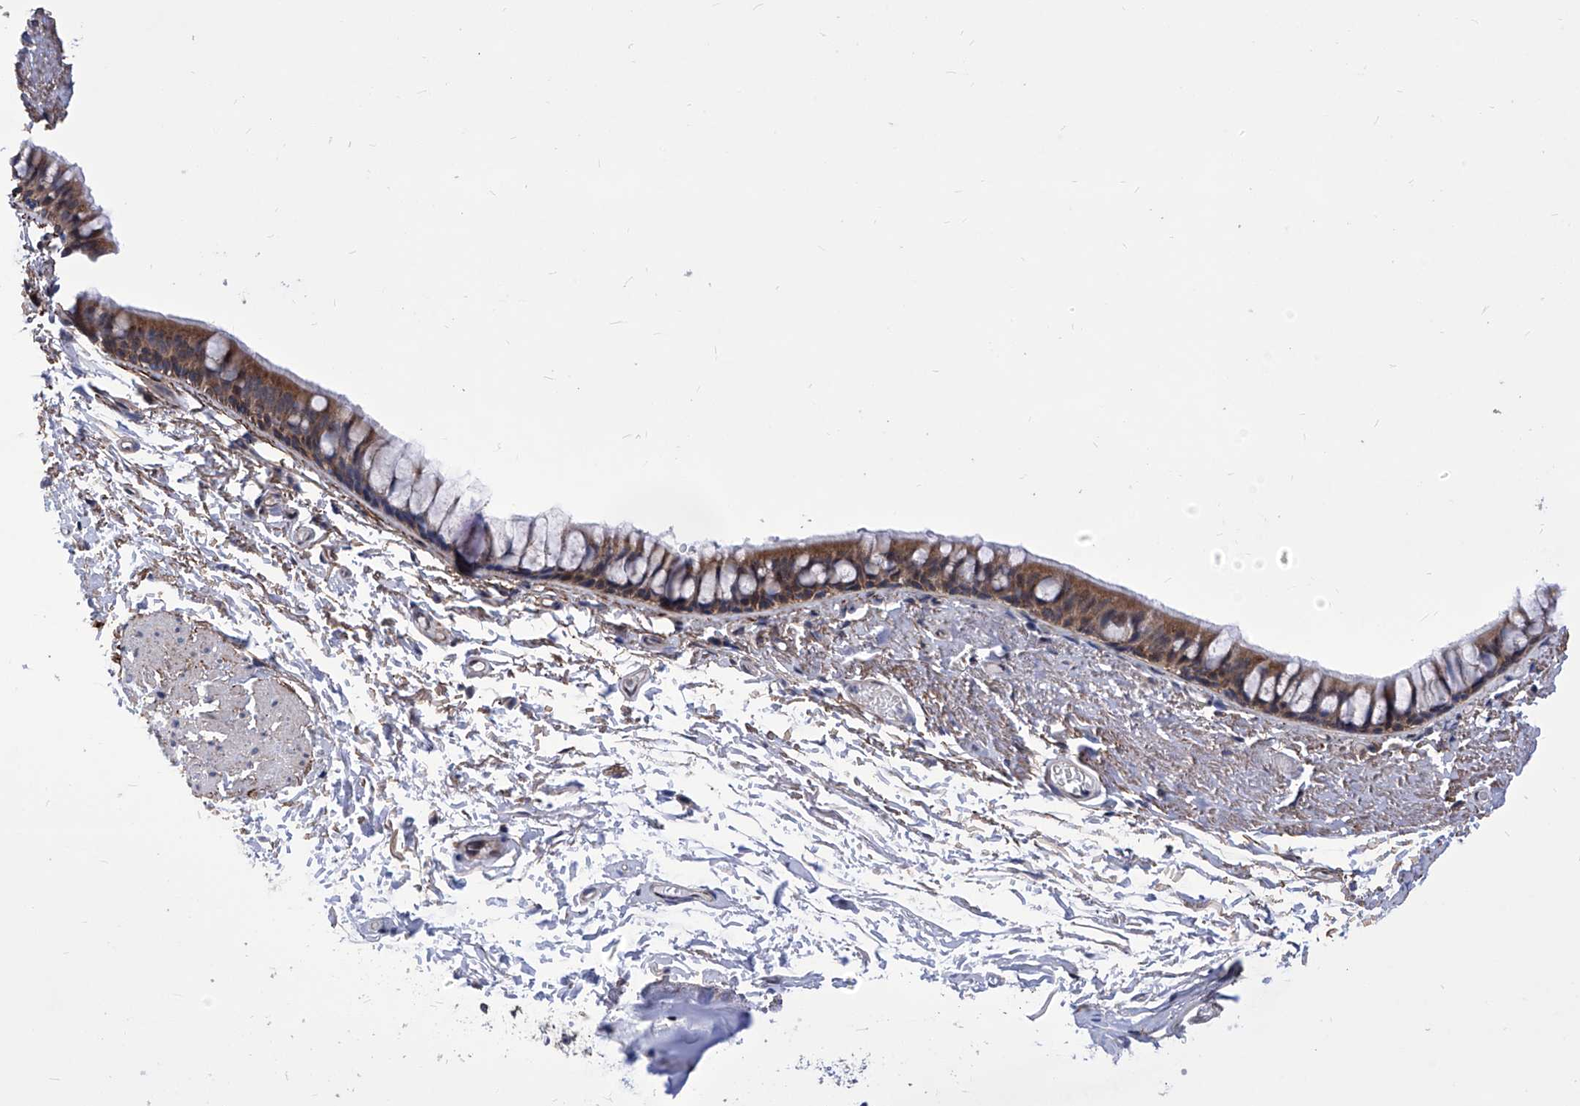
{"staining": {"intensity": "moderate", "quantity": ">75%", "location": "cytoplasmic/membranous"}, "tissue": "bronchus", "cell_type": "Respiratory epithelial cells", "image_type": "normal", "snomed": [{"axis": "morphology", "description": "Normal tissue, NOS"}, {"axis": "topography", "description": "Cartilage tissue"}, {"axis": "topography", "description": "Bronchus"}], "caption": "The photomicrograph shows immunohistochemical staining of normal bronchus. There is moderate cytoplasmic/membranous positivity is present in about >75% of respiratory epithelial cells.", "gene": "KTI12", "patient": {"sex": "female", "age": 73}}